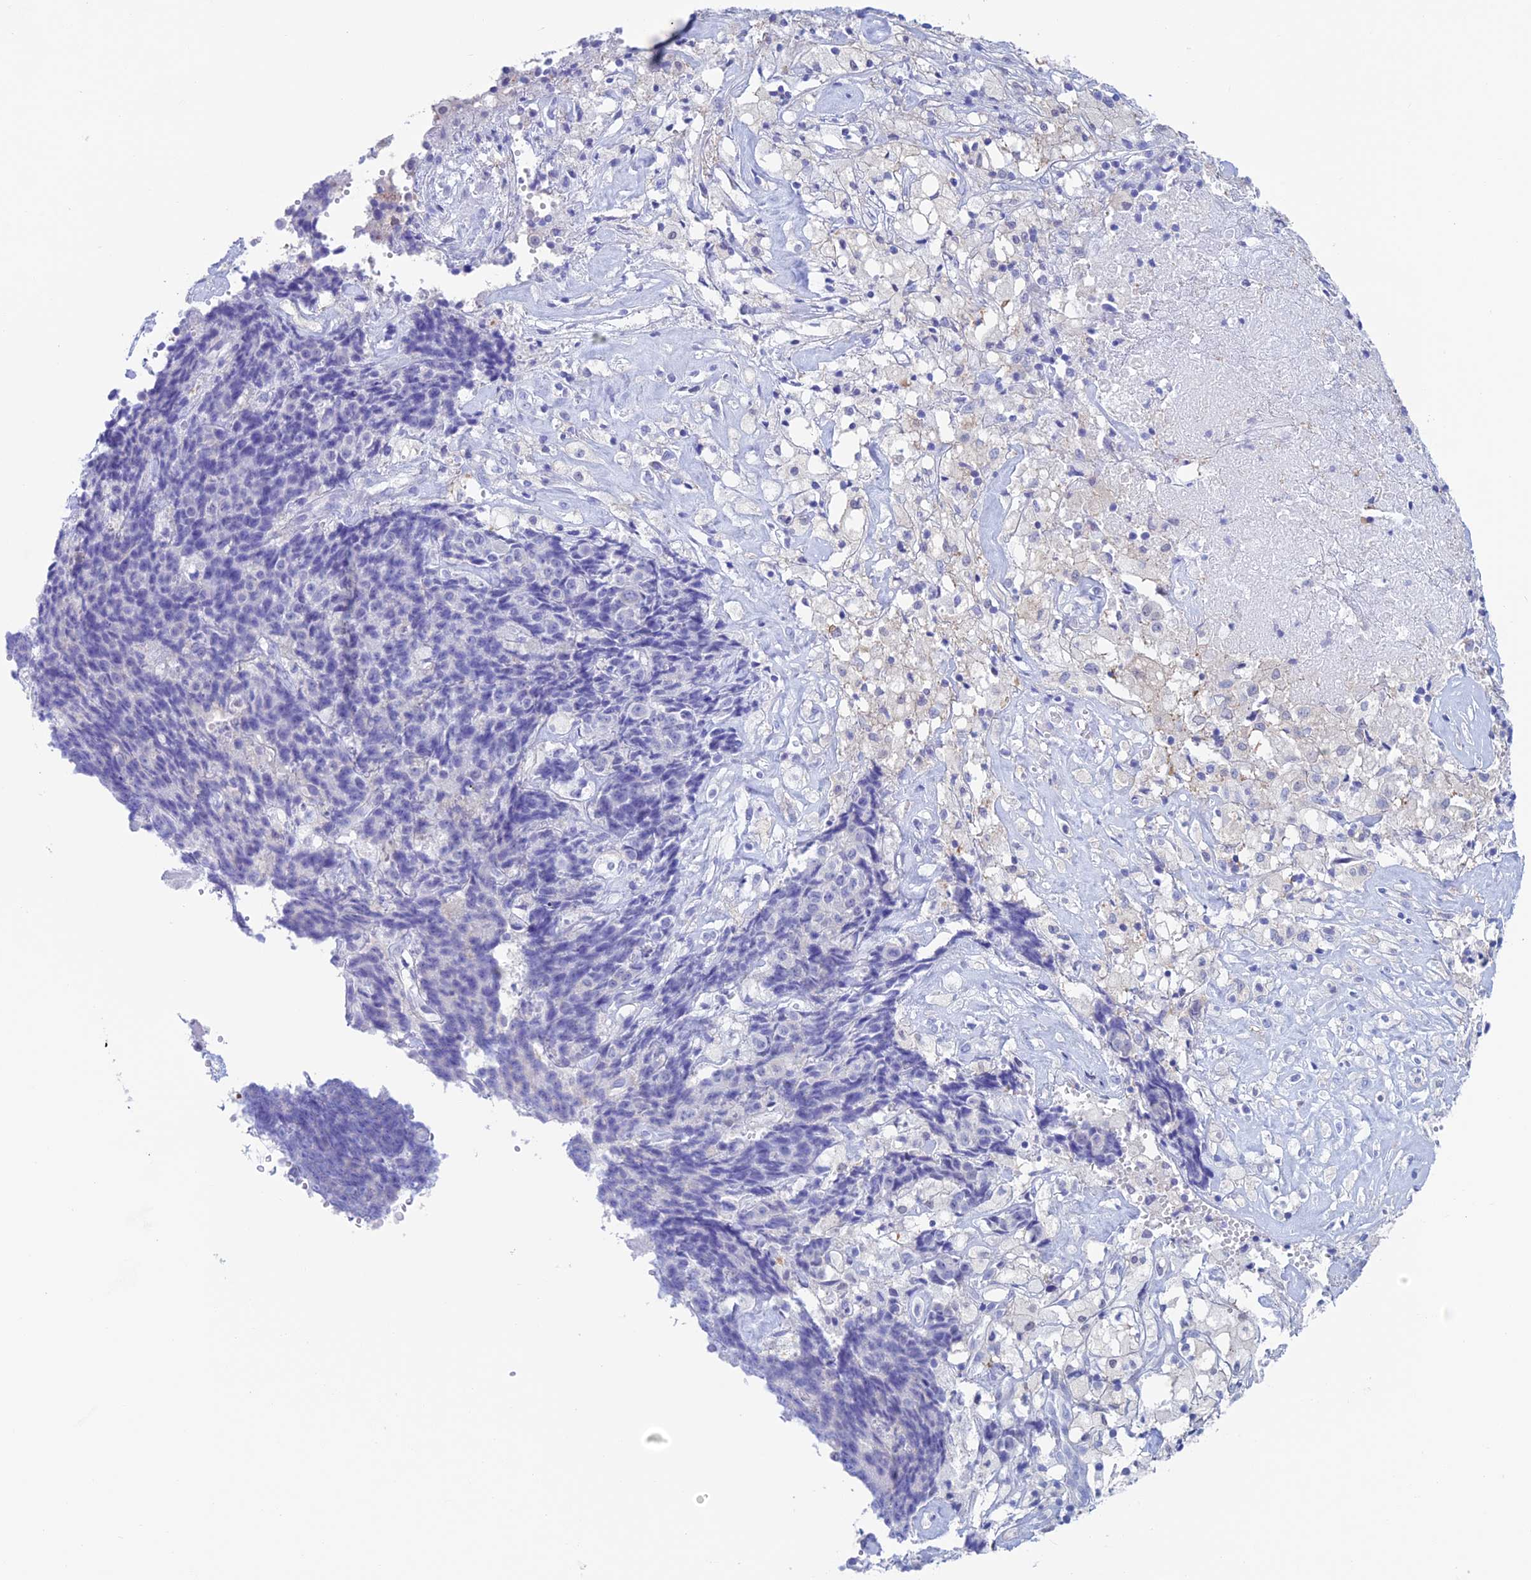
{"staining": {"intensity": "negative", "quantity": "none", "location": "none"}, "tissue": "ovarian cancer", "cell_type": "Tumor cells", "image_type": "cancer", "snomed": [{"axis": "morphology", "description": "Carcinoma, endometroid"}, {"axis": "topography", "description": "Ovary"}], "caption": "A high-resolution photomicrograph shows IHC staining of endometroid carcinoma (ovarian), which reveals no significant positivity in tumor cells.", "gene": "KCNK17", "patient": {"sex": "female", "age": 42}}